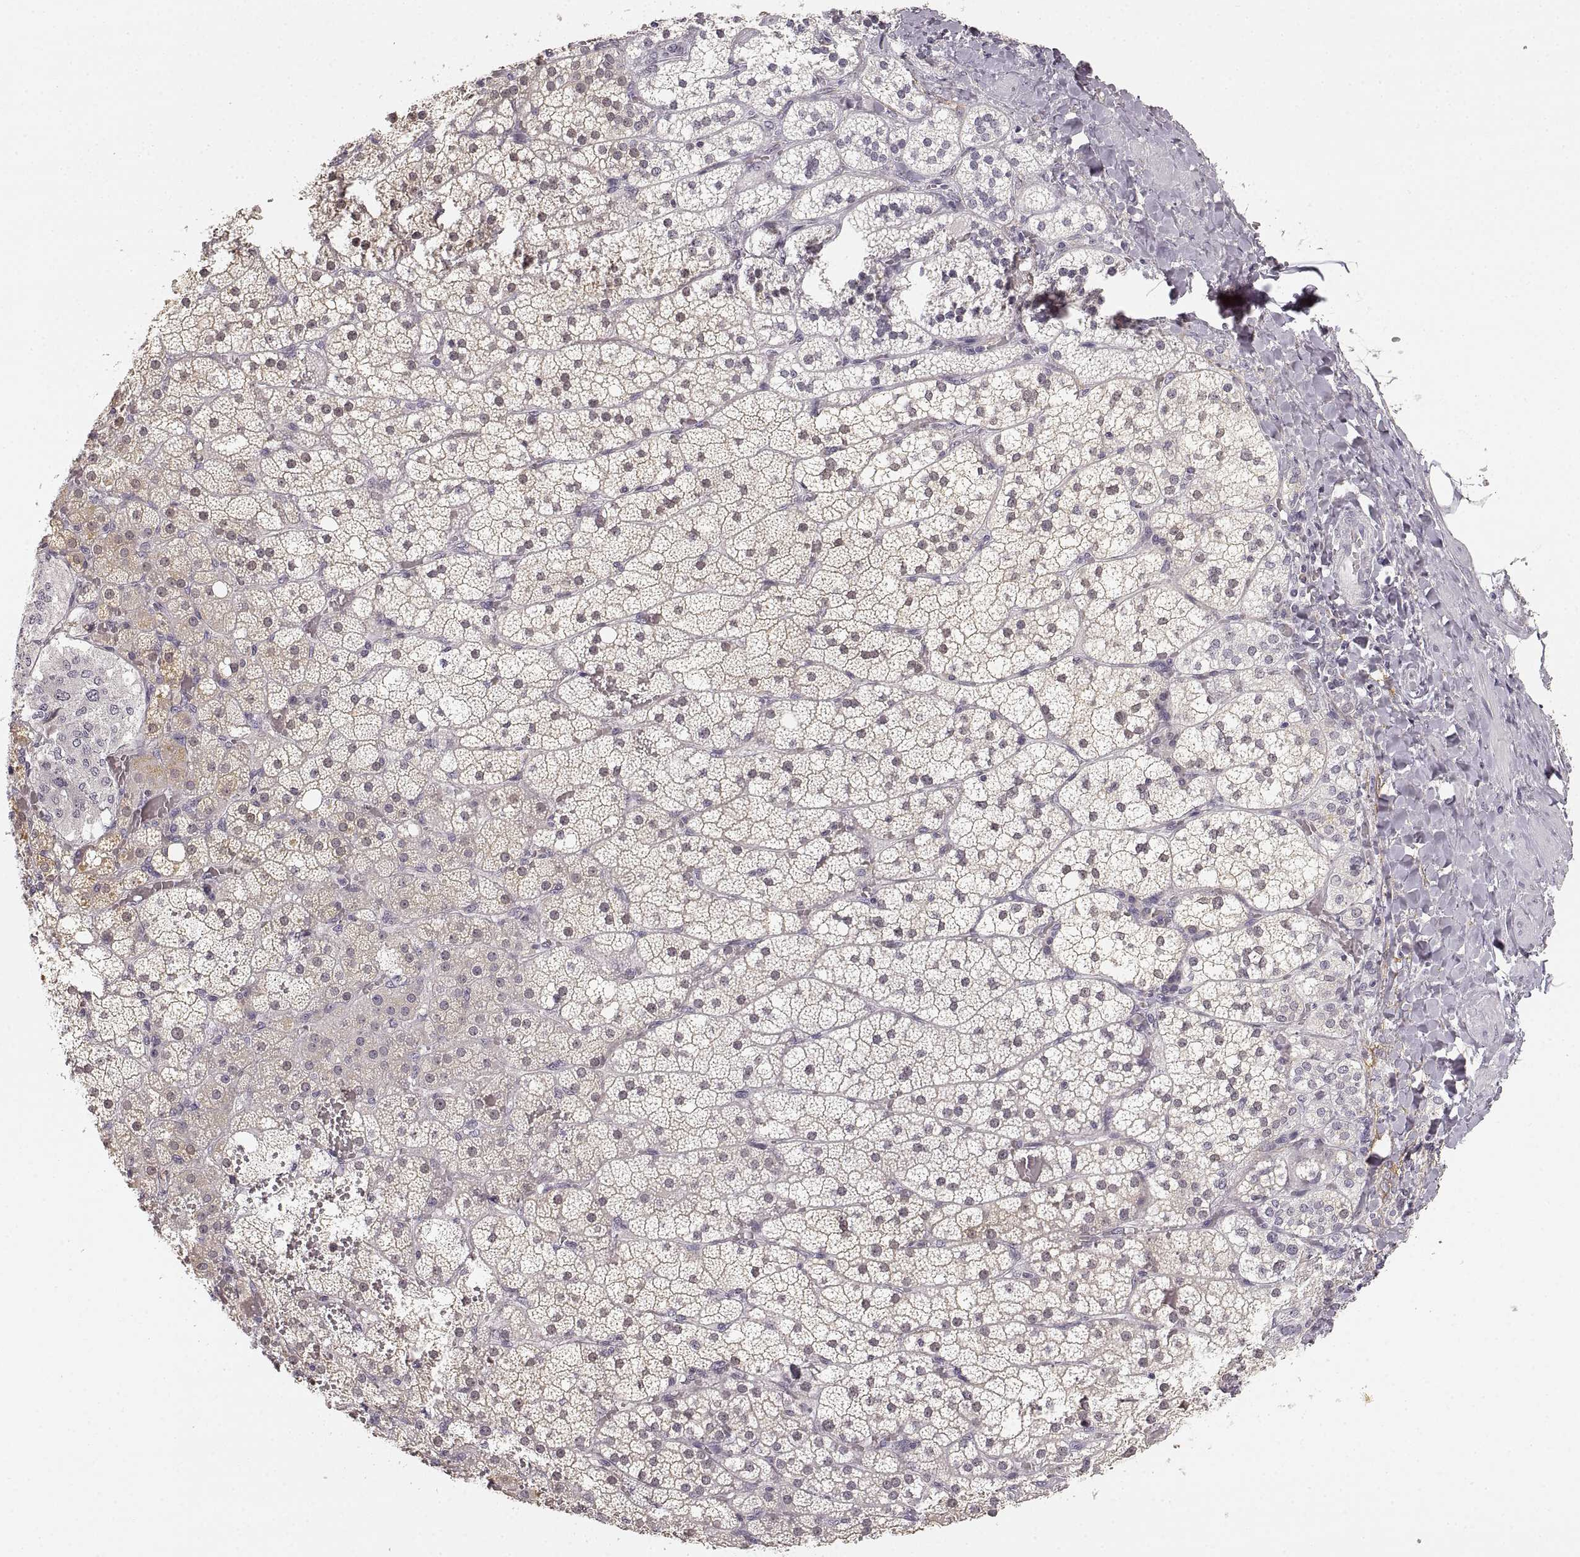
{"staining": {"intensity": "moderate", "quantity": "<25%", "location": "cytoplasmic/membranous"}, "tissue": "adrenal gland", "cell_type": "Glandular cells", "image_type": "normal", "snomed": [{"axis": "morphology", "description": "Normal tissue, NOS"}, {"axis": "topography", "description": "Adrenal gland"}], "caption": "Immunohistochemistry (IHC) of benign adrenal gland shows low levels of moderate cytoplasmic/membranous positivity in about <25% of glandular cells.", "gene": "RUNDC3A", "patient": {"sex": "male", "age": 53}}